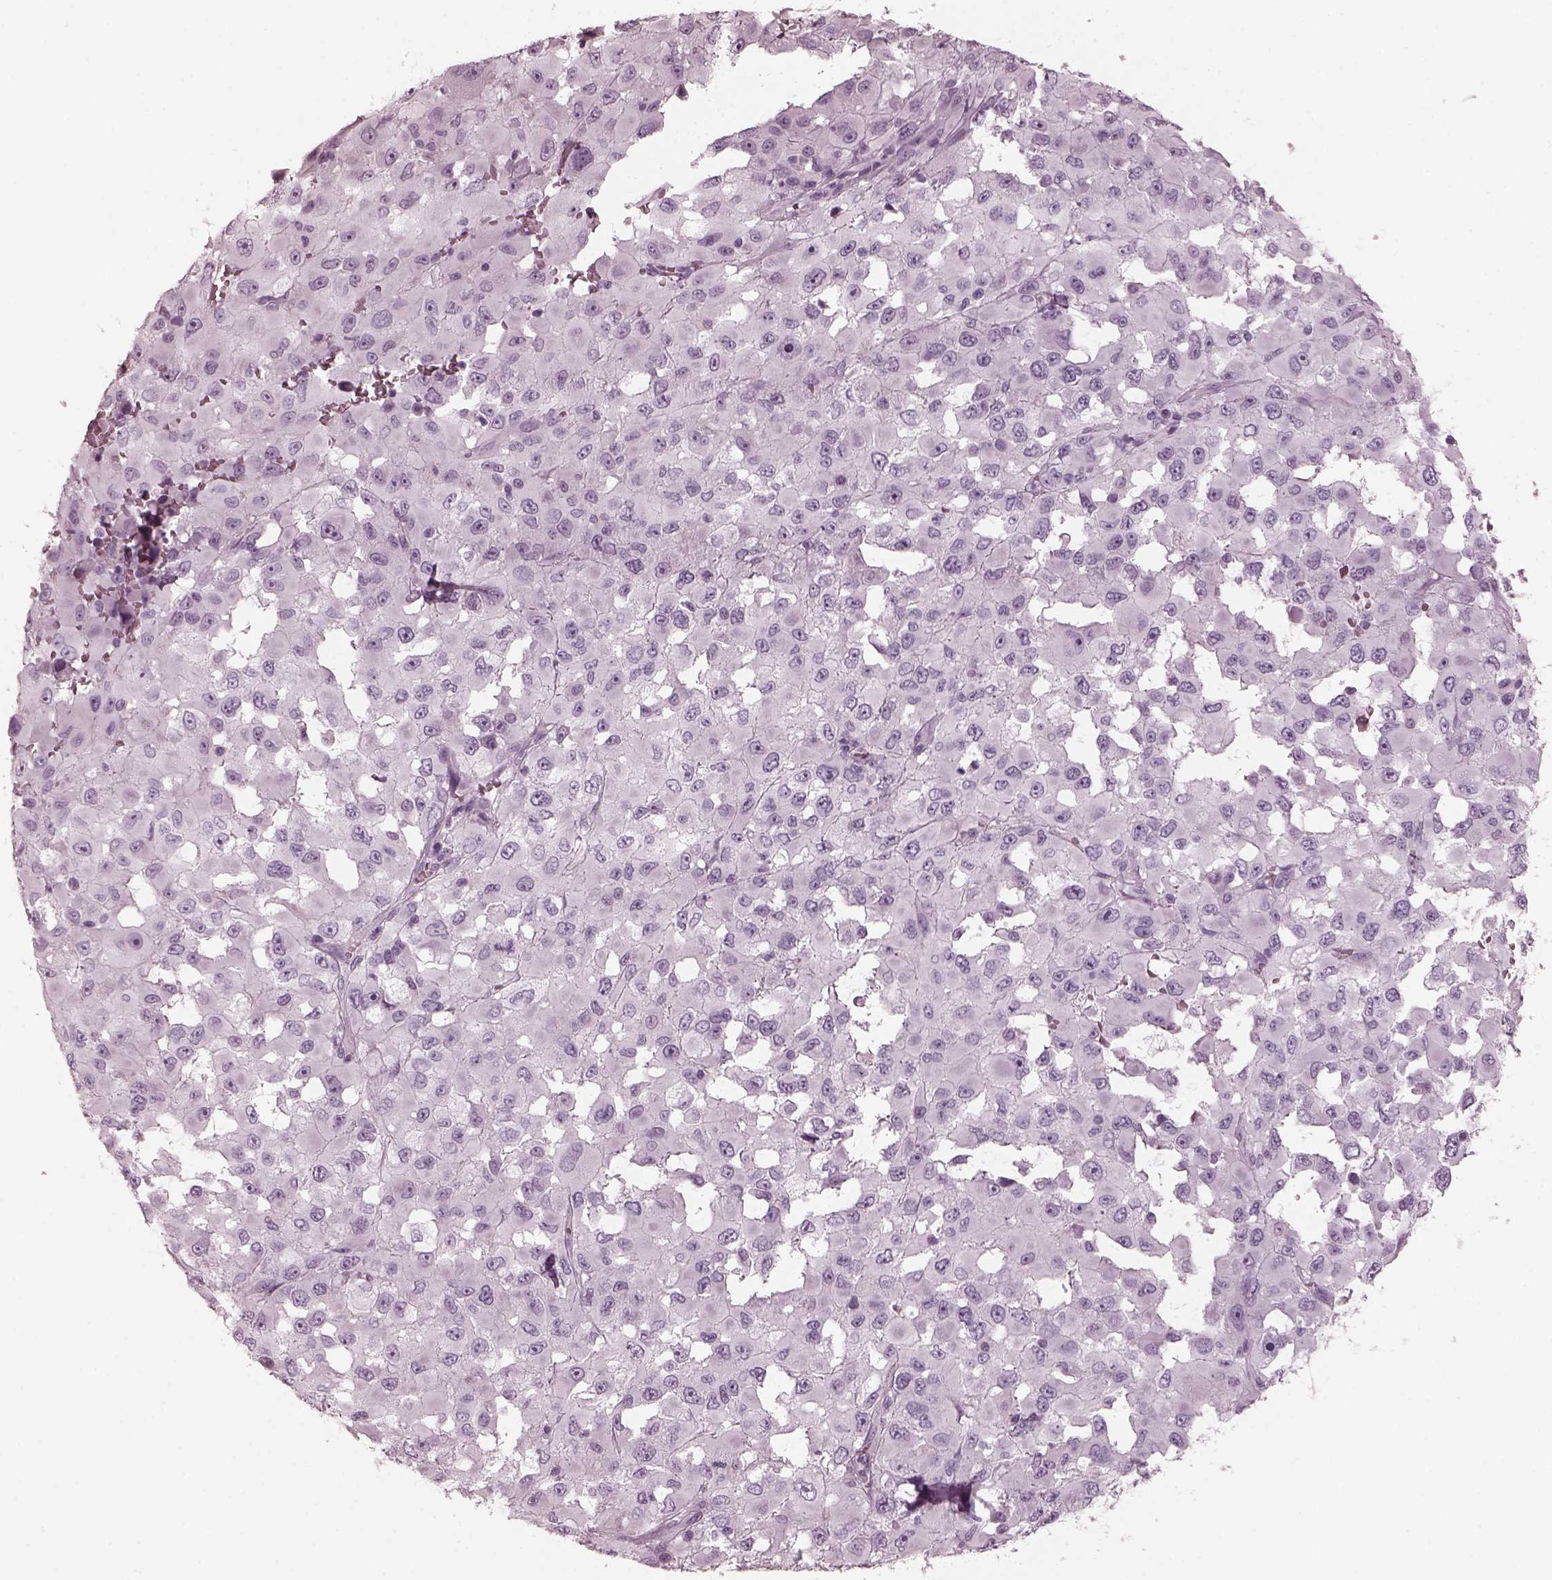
{"staining": {"intensity": "negative", "quantity": "none", "location": "none"}, "tissue": "melanoma", "cell_type": "Tumor cells", "image_type": "cancer", "snomed": [{"axis": "morphology", "description": "Malignant melanoma, Metastatic site"}, {"axis": "topography", "description": "Lymph node"}], "caption": "This is a photomicrograph of immunohistochemistry staining of malignant melanoma (metastatic site), which shows no positivity in tumor cells.", "gene": "RCVRN", "patient": {"sex": "male", "age": 50}}